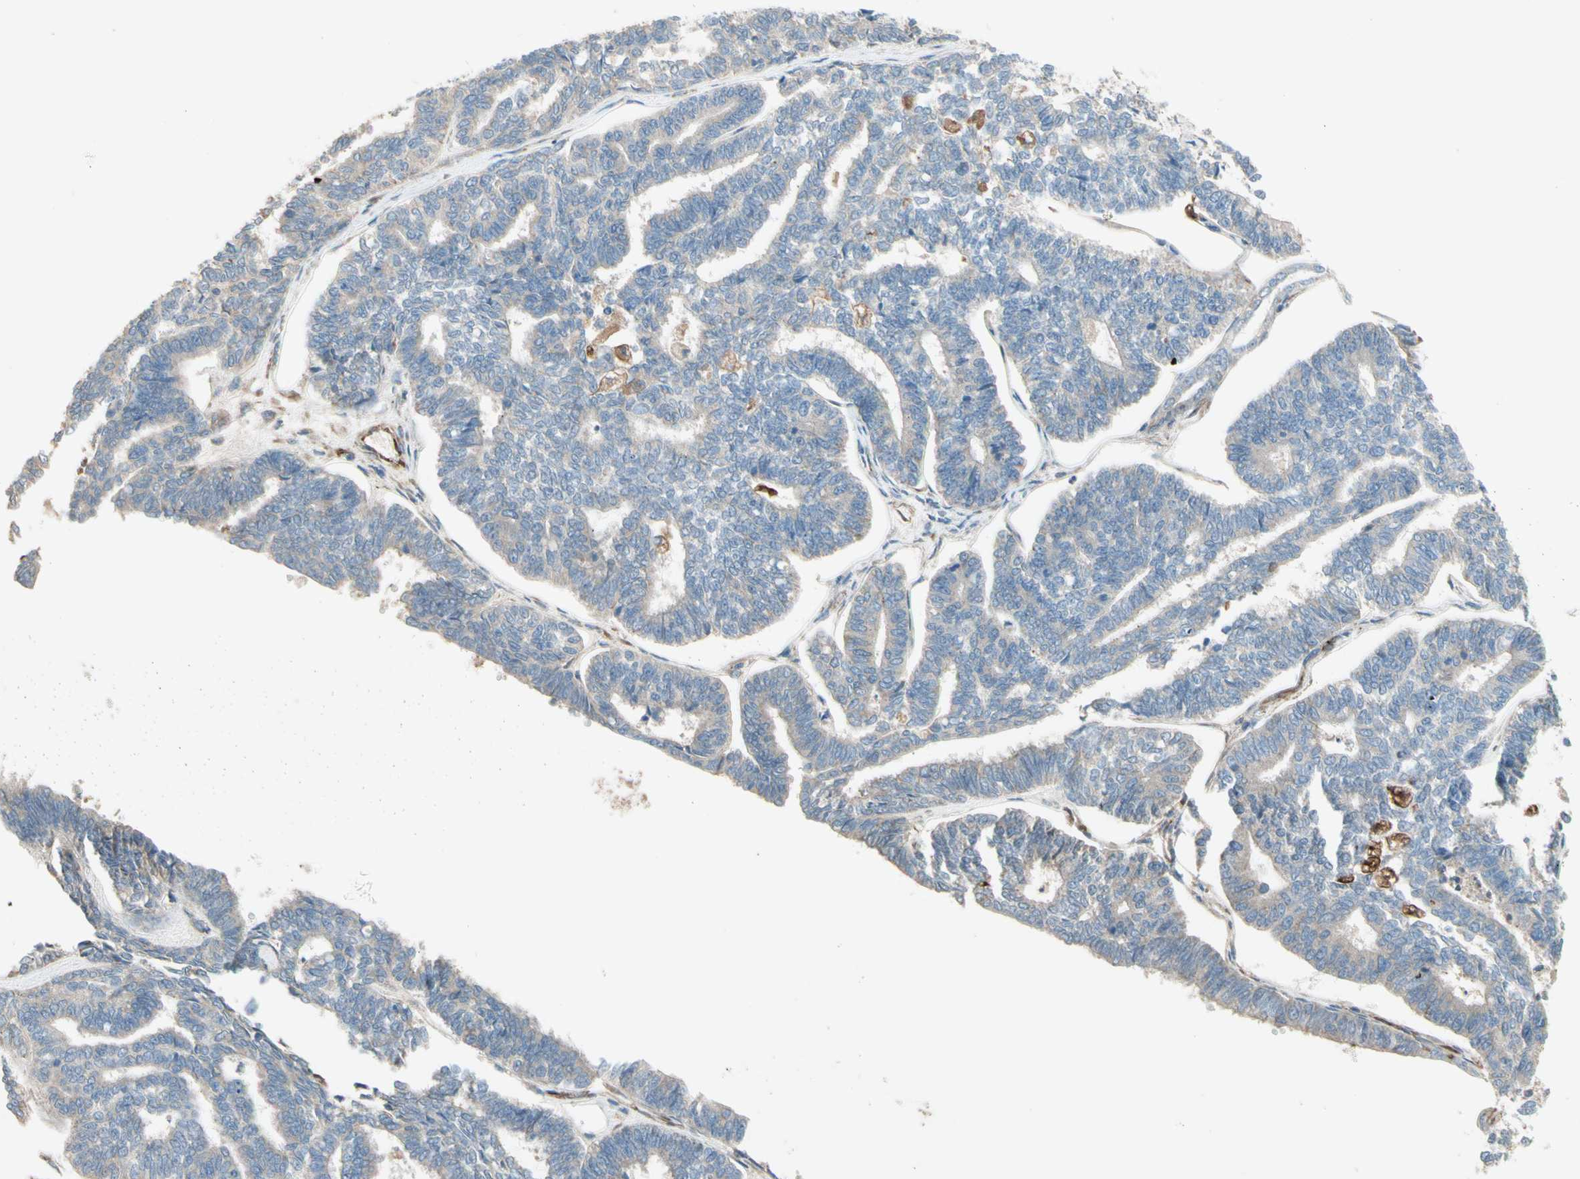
{"staining": {"intensity": "weak", "quantity": "<25%", "location": "cytoplasmic/membranous"}, "tissue": "endometrial cancer", "cell_type": "Tumor cells", "image_type": "cancer", "snomed": [{"axis": "morphology", "description": "Adenocarcinoma, NOS"}, {"axis": "topography", "description": "Endometrium"}], "caption": "IHC of endometrial adenocarcinoma exhibits no expression in tumor cells.", "gene": "TRAF2", "patient": {"sex": "female", "age": 70}}